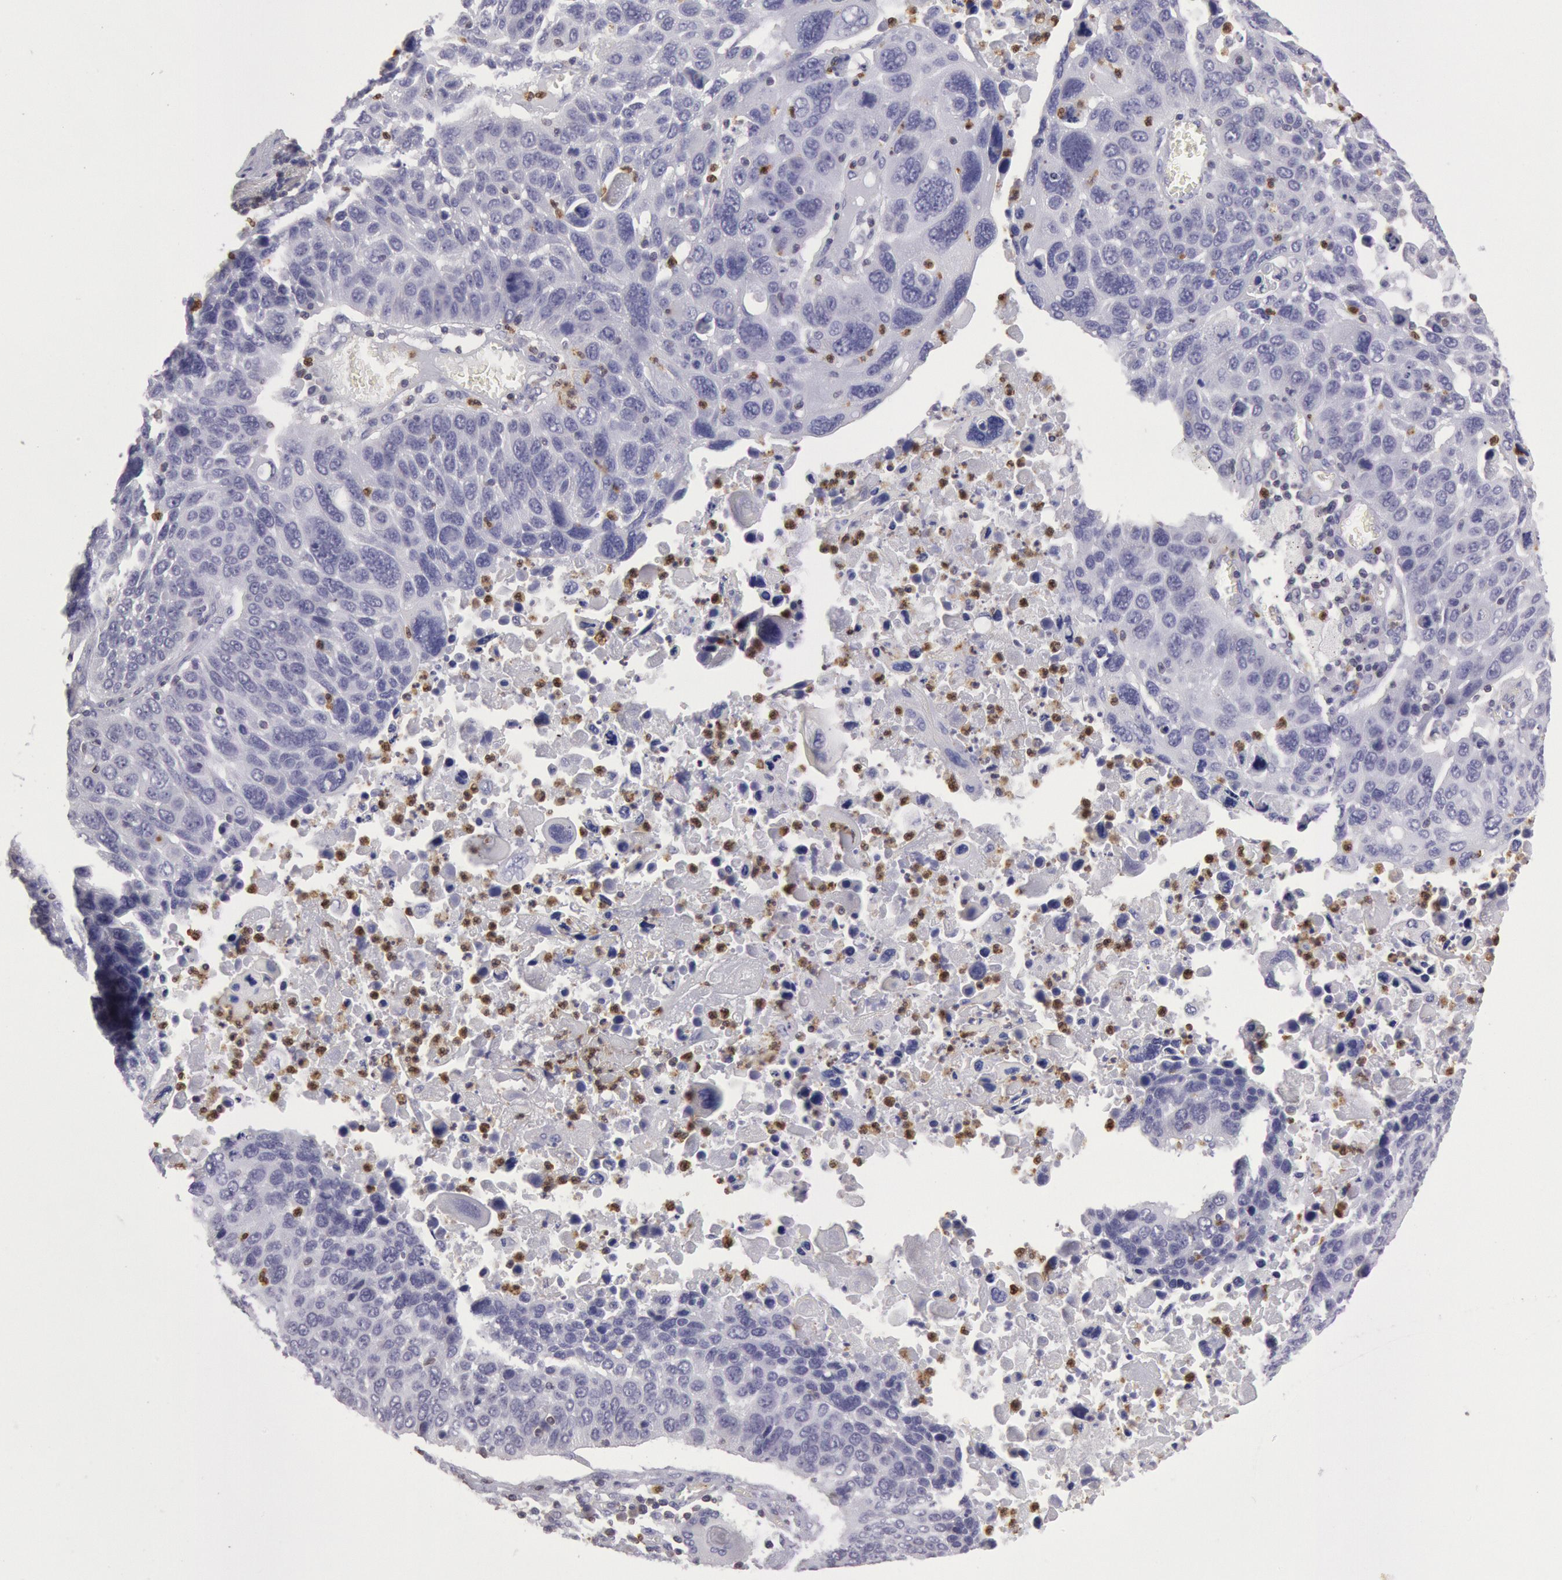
{"staining": {"intensity": "negative", "quantity": "none", "location": "none"}, "tissue": "lung cancer", "cell_type": "Tumor cells", "image_type": "cancer", "snomed": [{"axis": "morphology", "description": "Squamous cell carcinoma, NOS"}, {"axis": "topography", "description": "Lung"}], "caption": "An image of human lung squamous cell carcinoma is negative for staining in tumor cells.", "gene": "RAB27A", "patient": {"sex": "male", "age": 68}}